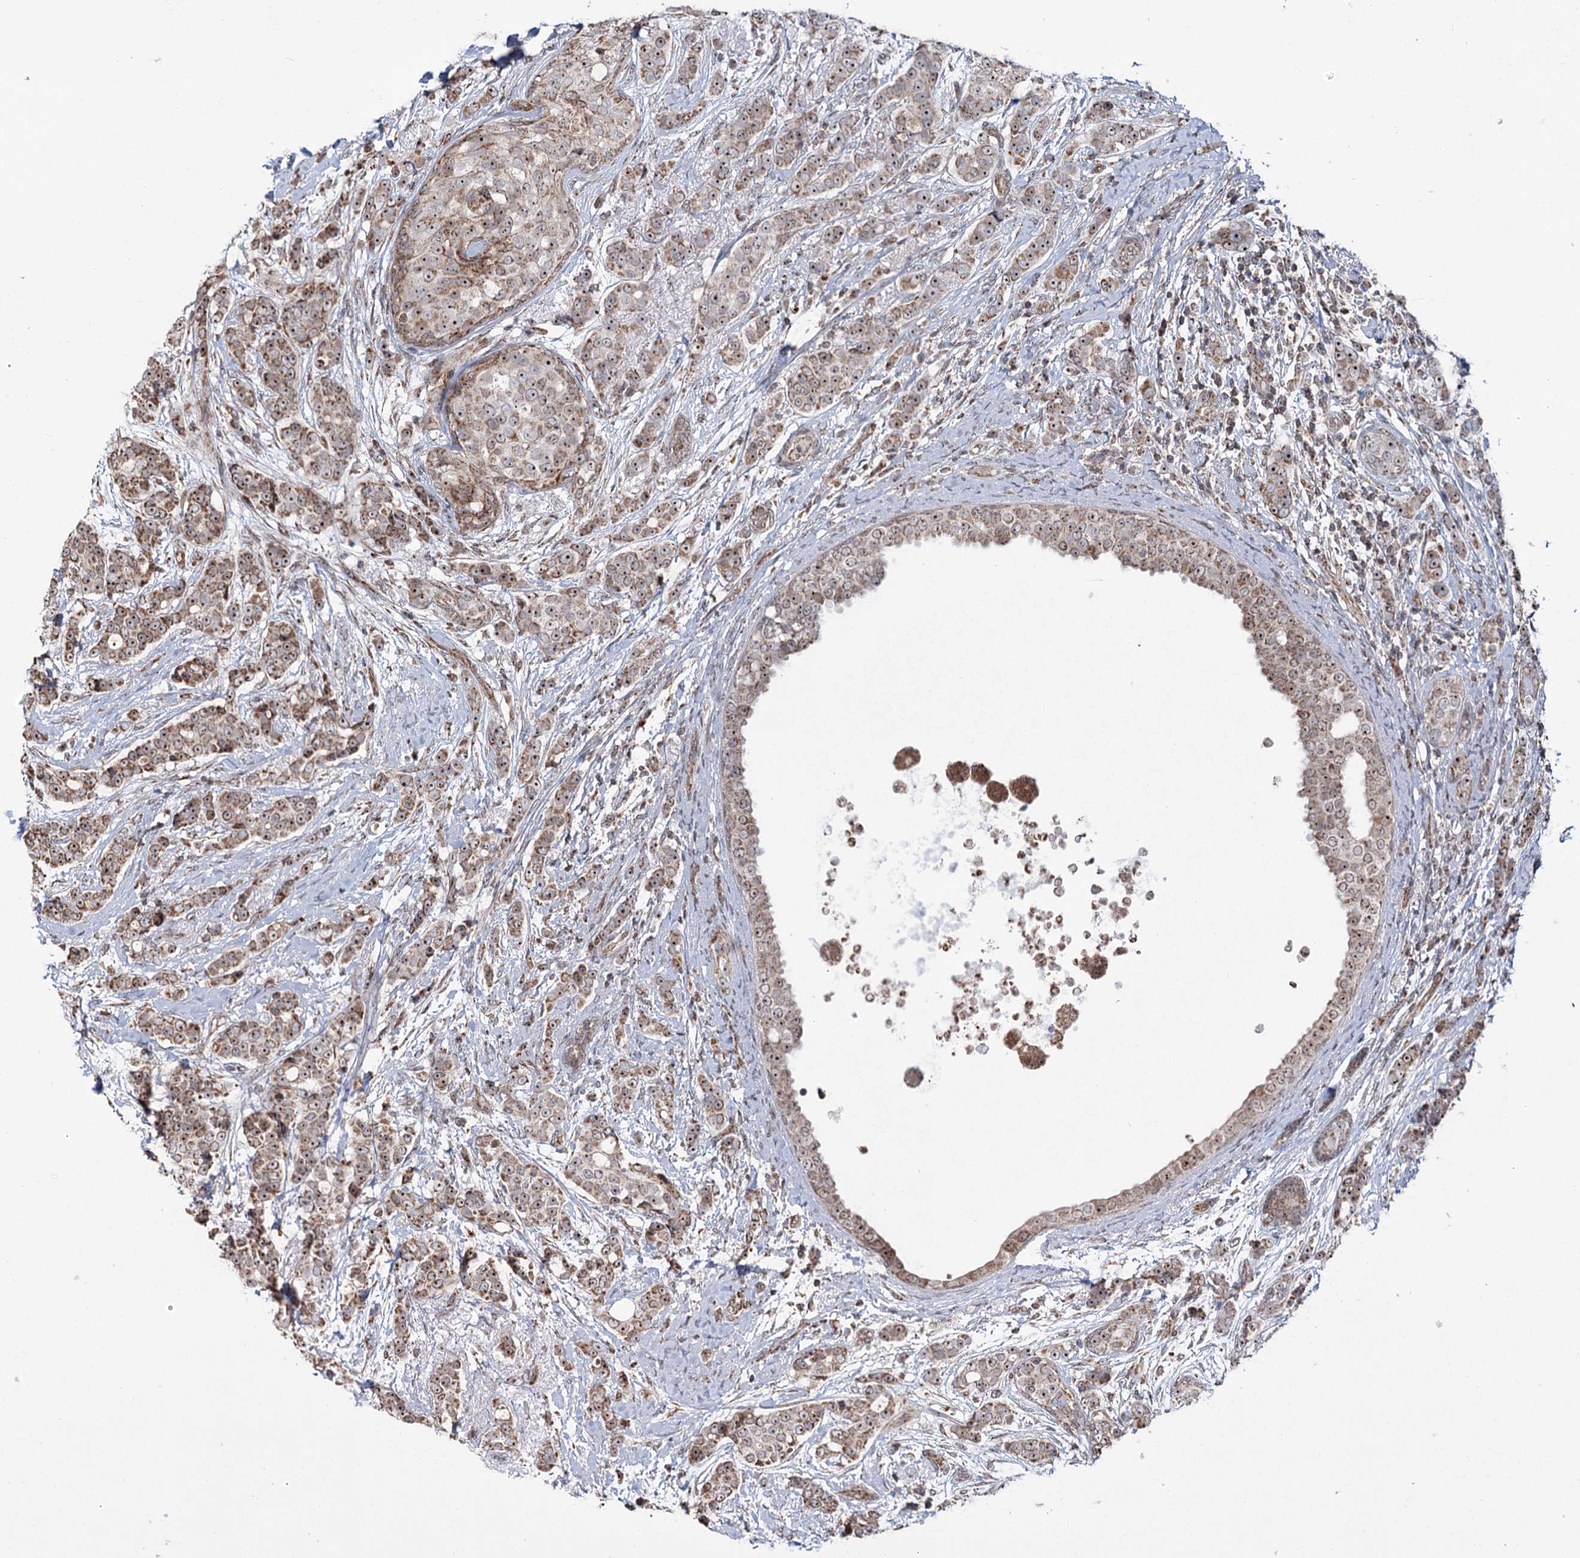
{"staining": {"intensity": "moderate", "quantity": ">75%", "location": "cytoplasmic/membranous,nuclear"}, "tissue": "breast cancer", "cell_type": "Tumor cells", "image_type": "cancer", "snomed": [{"axis": "morphology", "description": "Lobular carcinoma"}, {"axis": "topography", "description": "Breast"}], "caption": "Brown immunohistochemical staining in breast cancer shows moderate cytoplasmic/membranous and nuclear positivity in approximately >75% of tumor cells. (brown staining indicates protein expression, while blue staining denotes nuclei).", "gene": "STEEP1", "patient": {"sex": "female", "age": 51}}